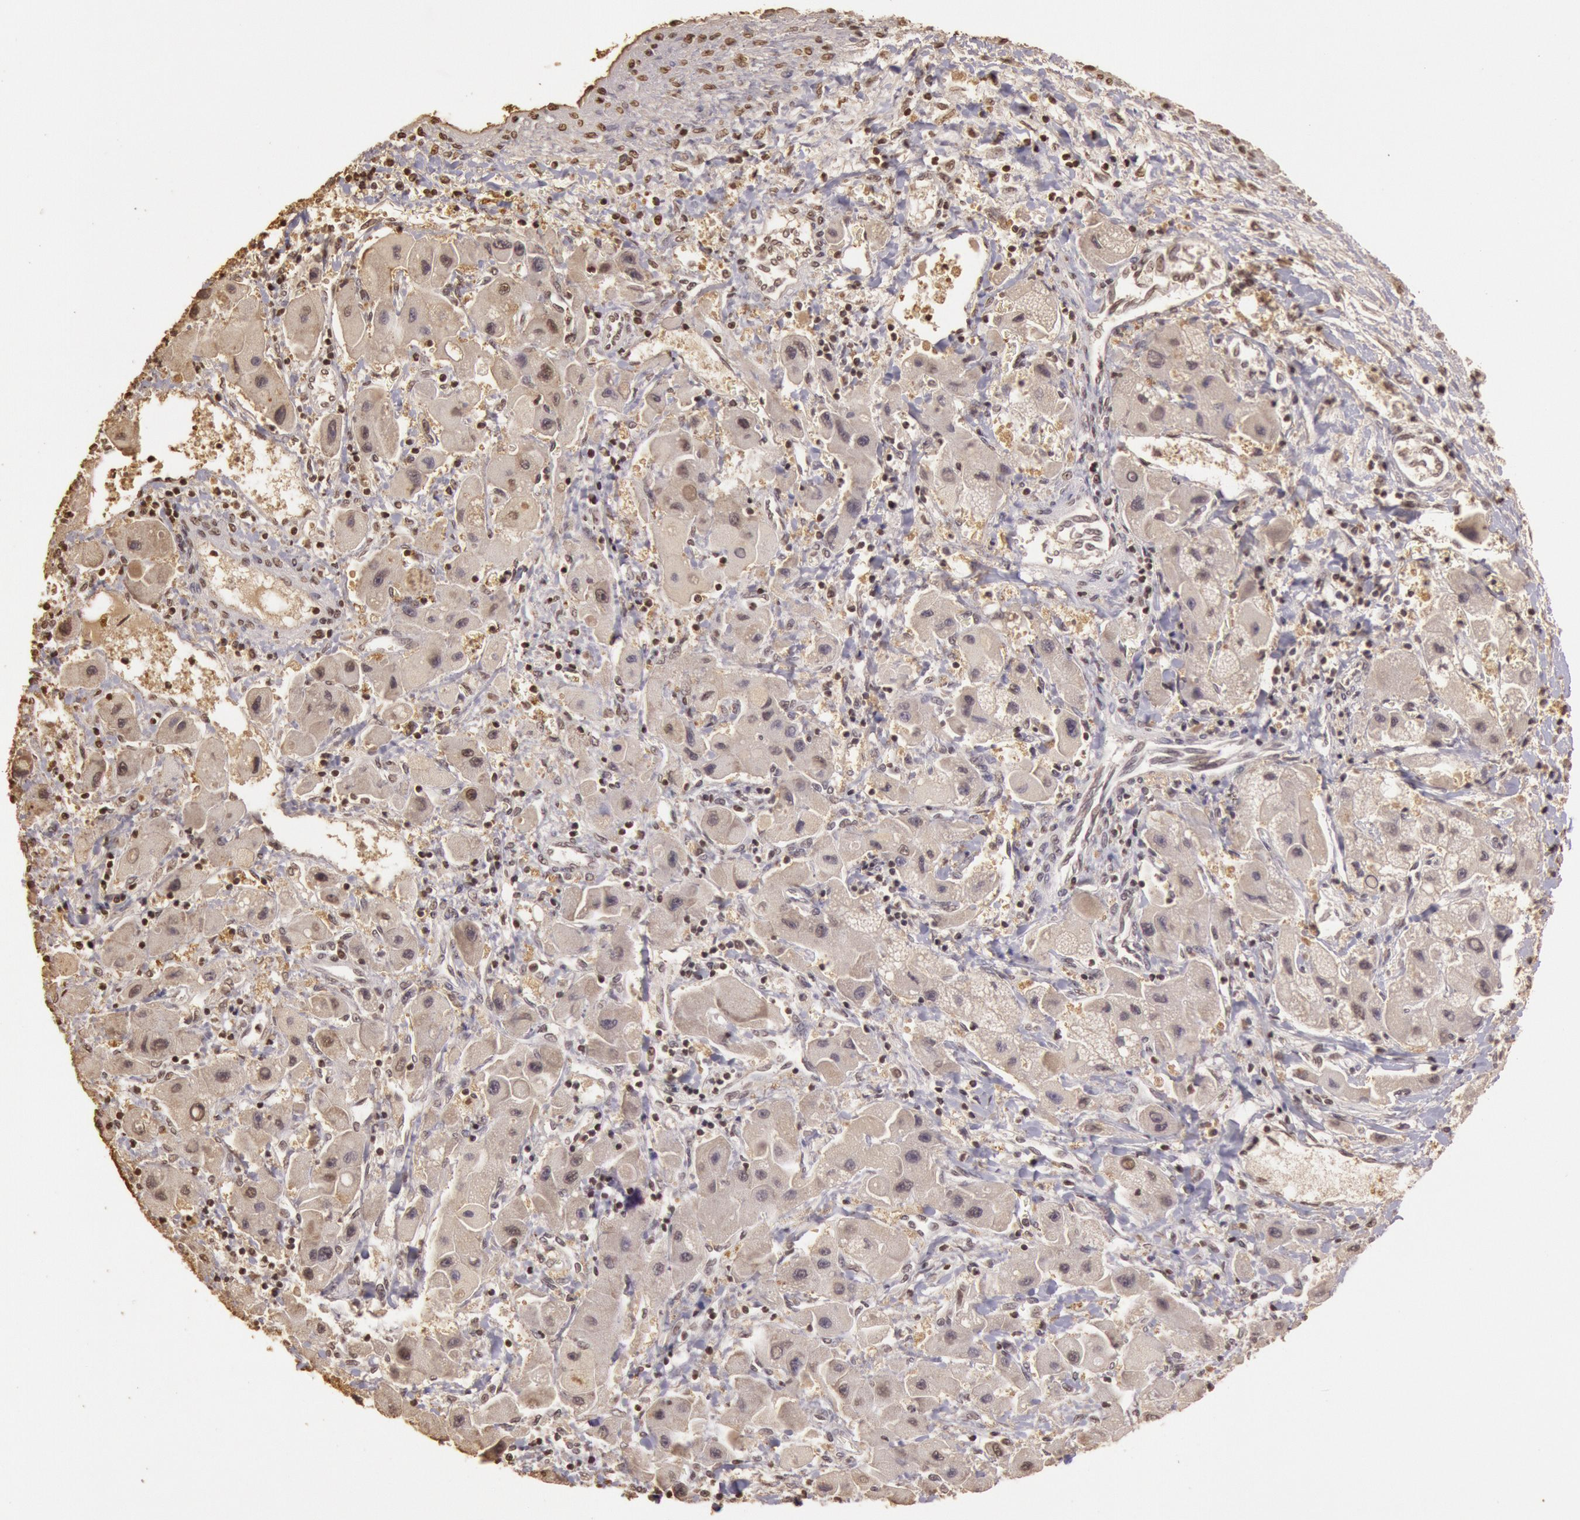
{"staining": {"intensity": "weak", "quantity": ">75%", "location": "cytoplasmic/membranous,nuclear"}, "tissue": "liver cancer", "cell_type": "Tumor cells", "image_type": "cancer", "snomed": [{"axis": "morphology", "description": "Carcinoma, Hepatocellular, NOS"}, {"axis": "topography", "description": "Liver"}], "caption": "IHC photomicrograph of liver hepatocellular carcinoma stained for a protein (brown), which shows low levels of weak cytoplasmic/membranous and nuclear expression in about >75% of tumor cells.", "gene": "SOD1", "patient": {"sex": "male", "age": 24}}